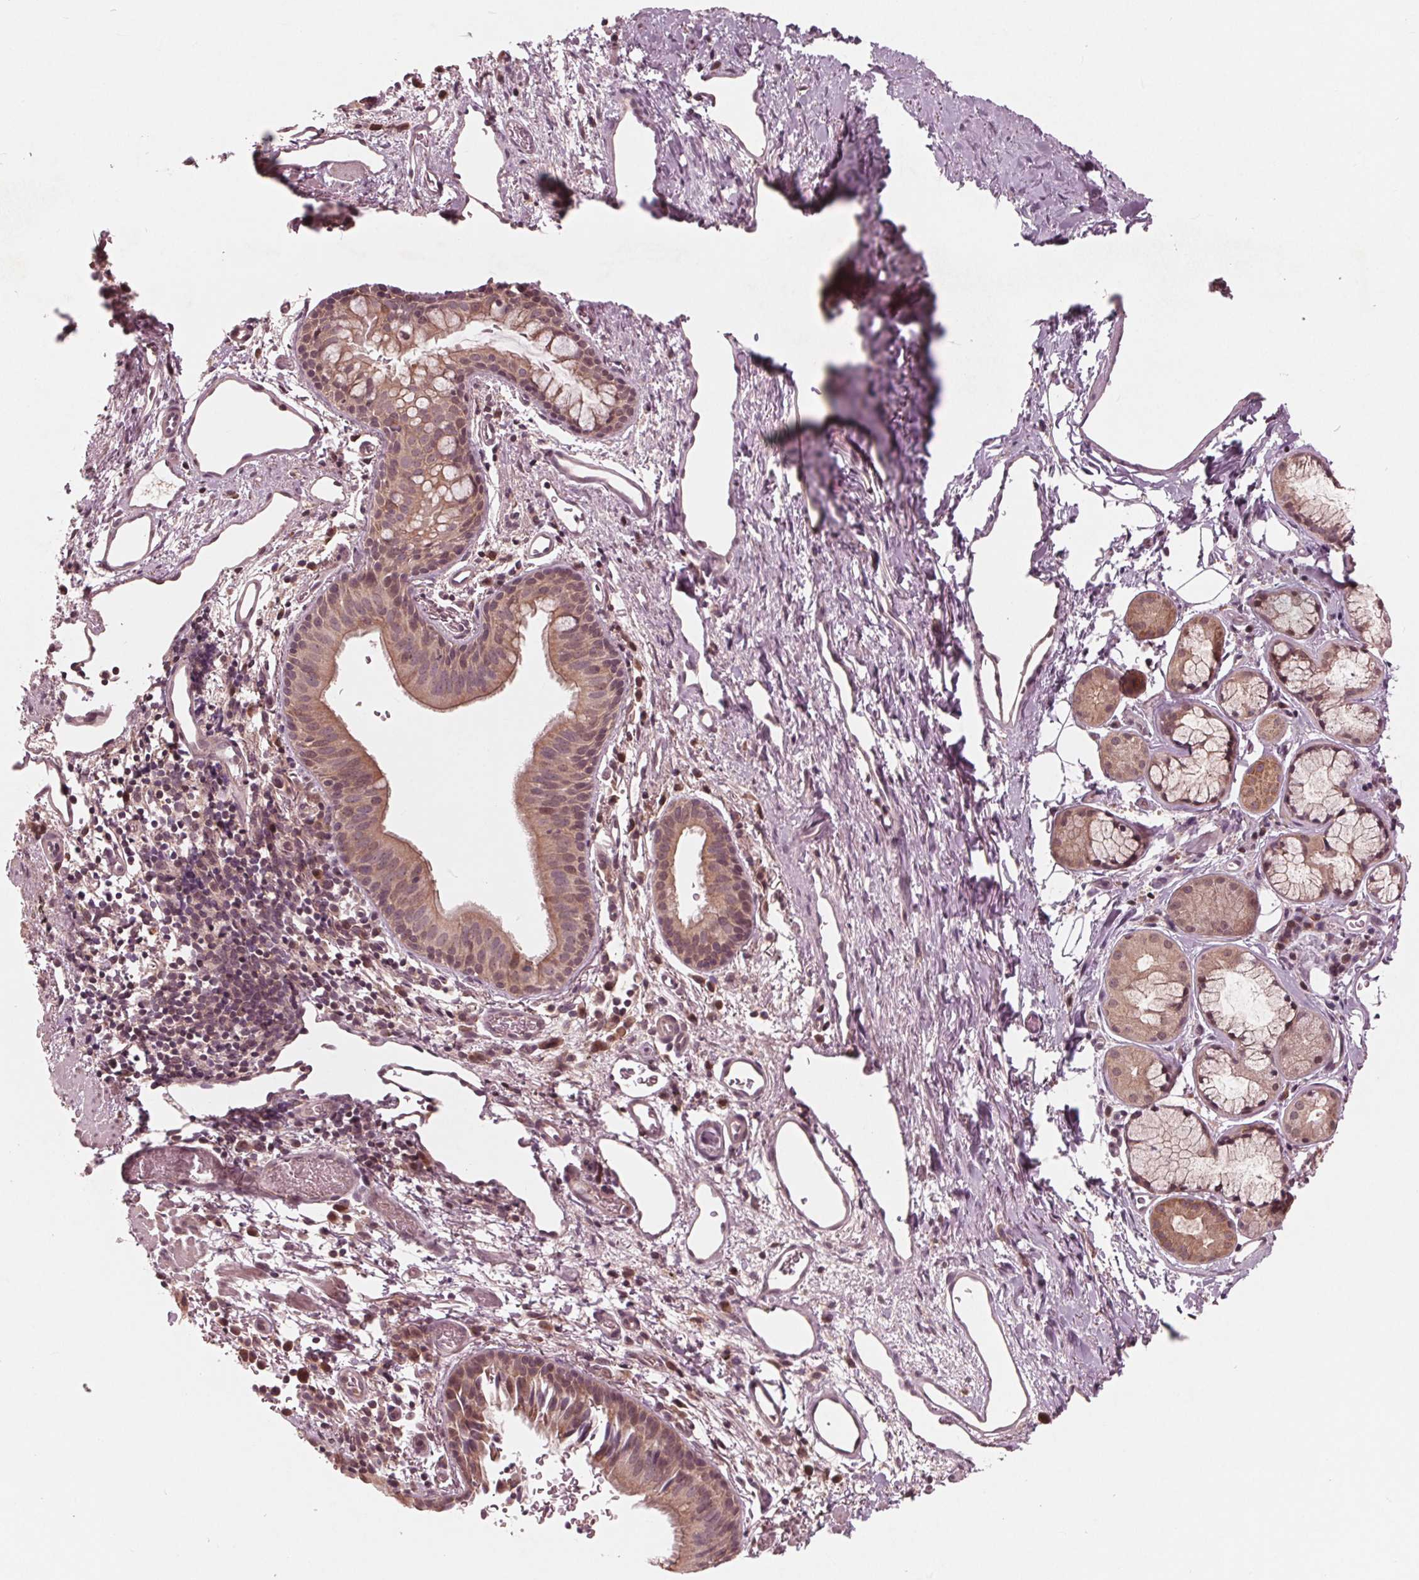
{"staining": {"intensity": "weak", "quantity": ">75%", "location": "cytoplasmic/membranous"}, "tissue": "bronchus", "cell_type": "Respiratory epithelial cells", "image_type": "normal", "snomed": [{"axis": "morphology", "description": "Normal tissue, NOS"}, {"axis": "morphology", "description": "Adenocarcinoma, NOS"}, {"axis": "topography", "description": "Bronchus"}], "caption": "Respiratory epithelial cells display low levels of weak cytoplasmic/membranous staining in approximately >75% of cells in benign human bronchus. Nuclei are stained in blue.", "gene": "UBALD1", "patient": {"sex": "male", "age": 68}}